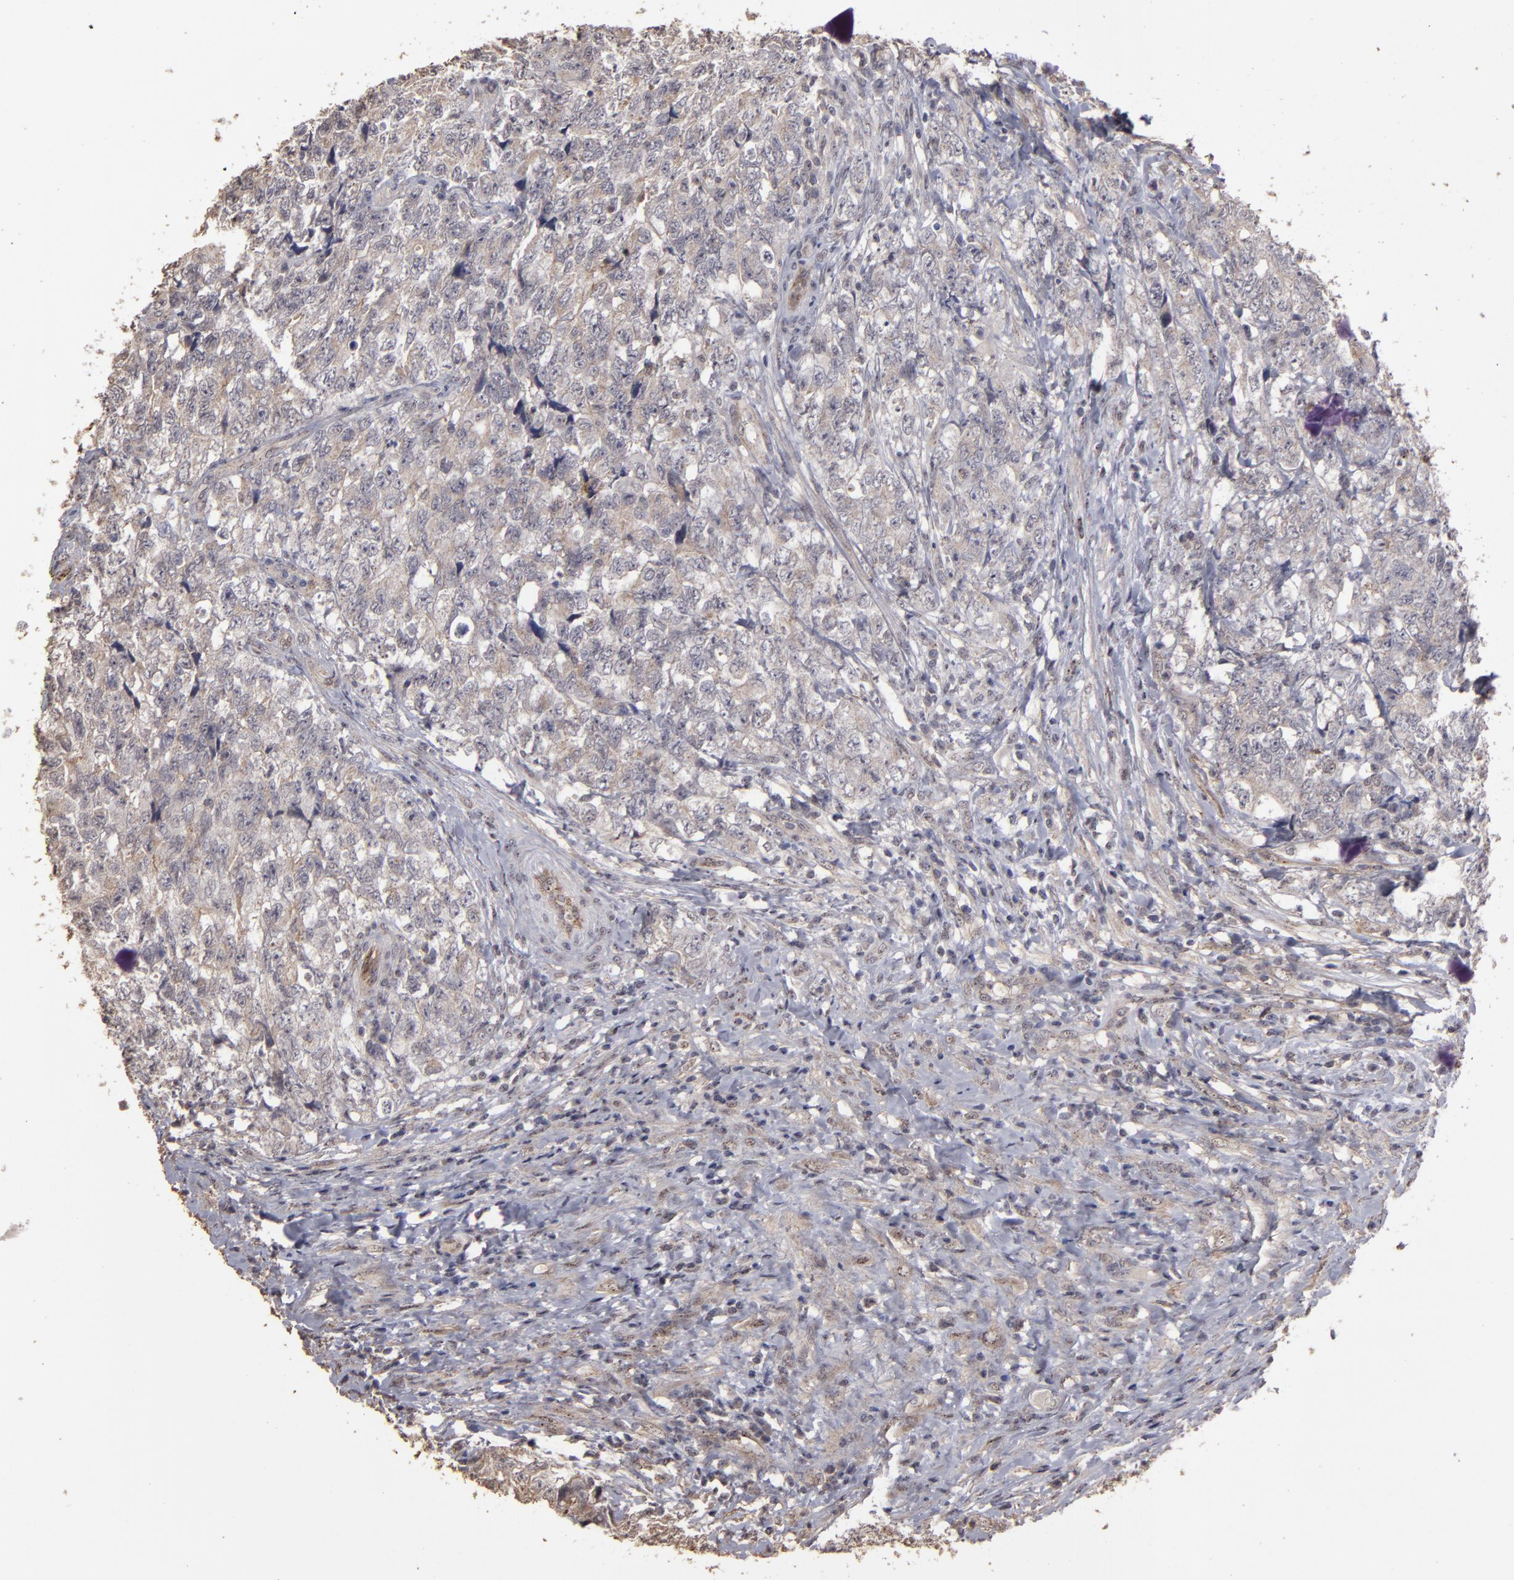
{"staining": {"intensity": "weak", "quantity": ">75%", "location": "cytoplasmic/membranous"}, "tissue": "testis cancer", "cell_type": "Tumor cells", "image_type": "cancer", "snomed": [{"axis": "morphology", "description": "Carcinoma, Embryonal, NOS"}, {"axis": "topography", "description": "Testis"}], "caption": "A photomicrograph of embryonal carcinoma (testis) stained for a protein shows weak cytoplasmic/membranous brown staining in tumor cells.", "gene": "CD55", "patient": {"sex": "male", "age": 31}}